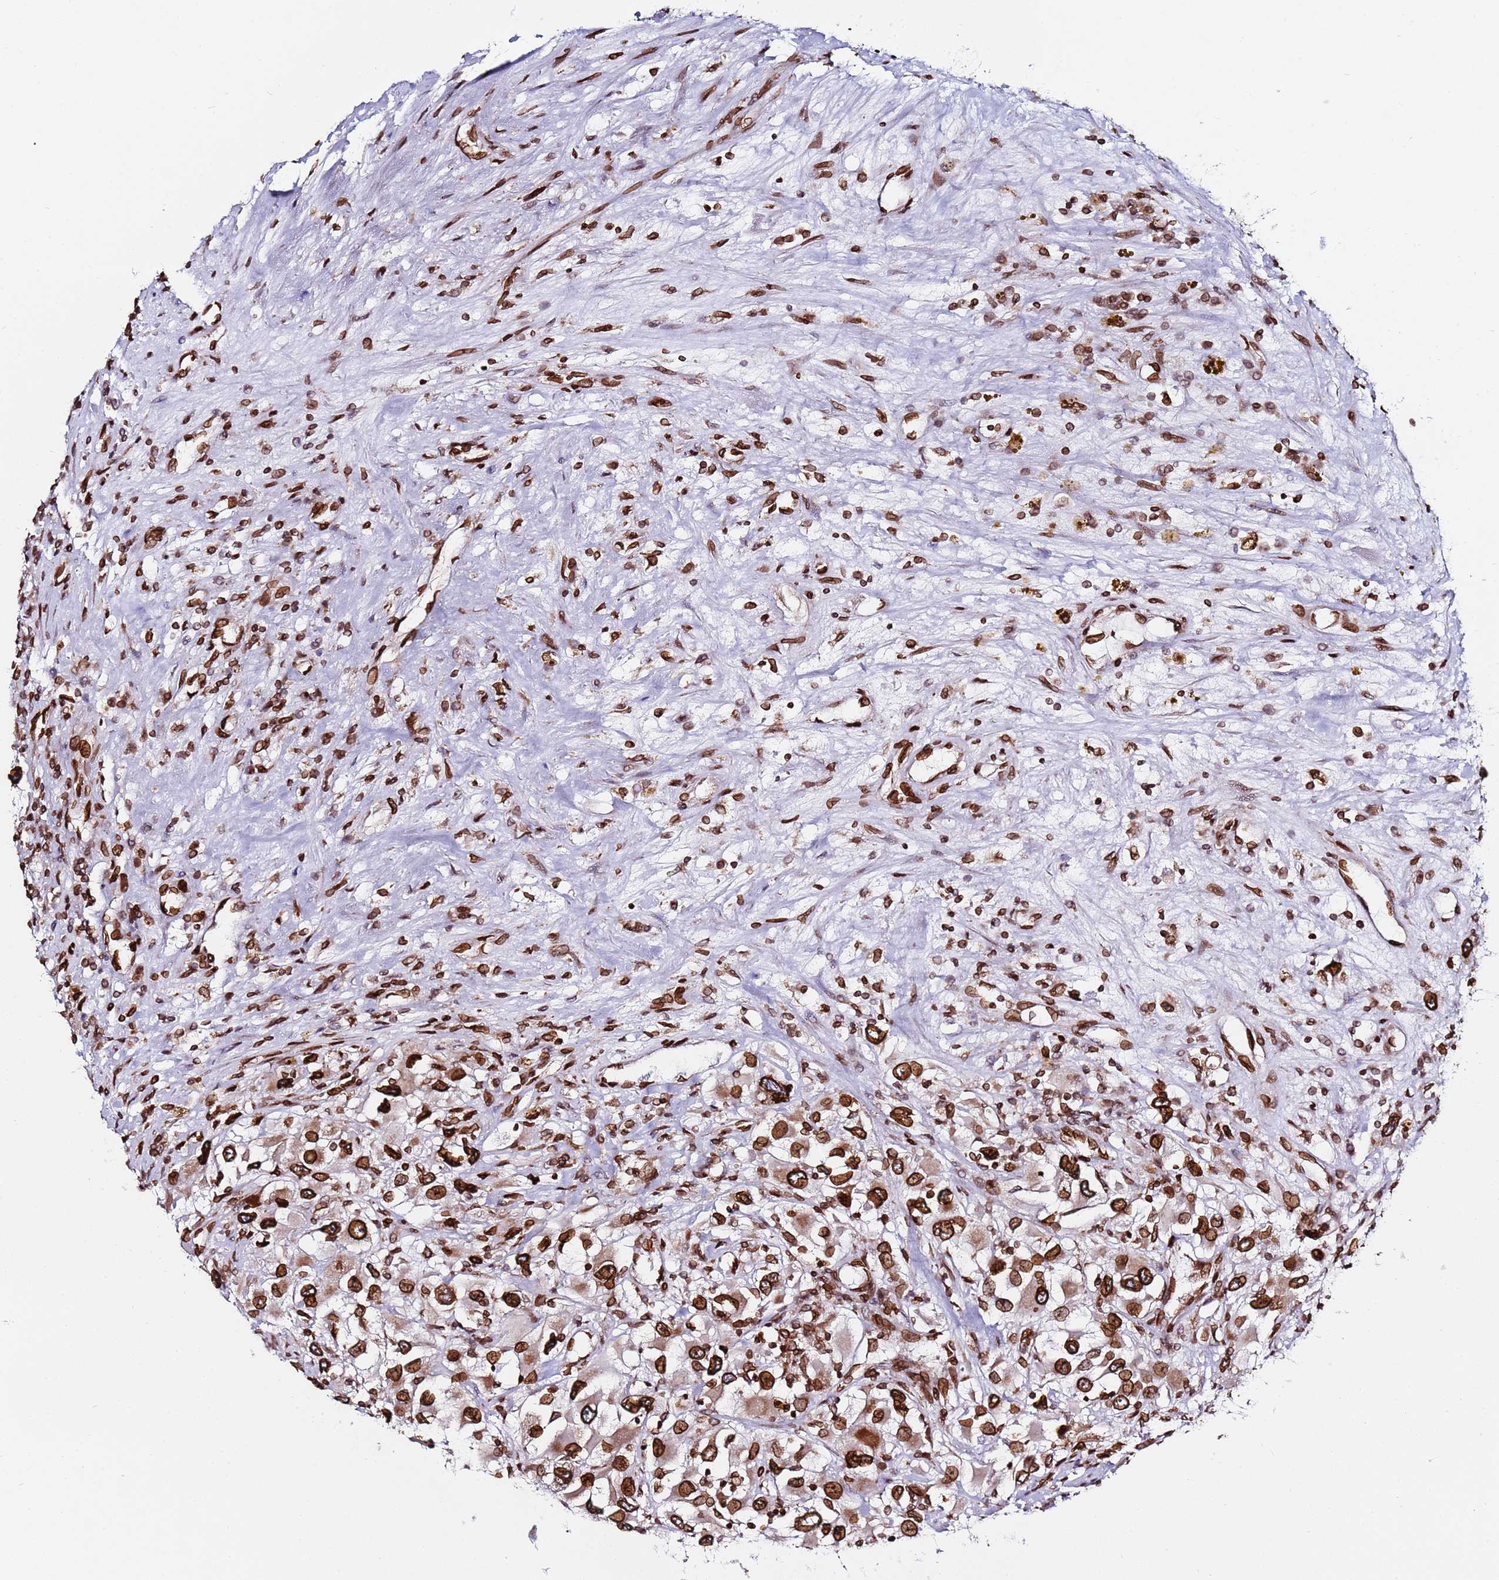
{"staining": {"intensity": "strong", "quantity": ">75%", "location": "nuclear"}, "tissue": "renal cancer", "cell_type": "Tumor cells", "image_type": "cancer", "snomed": [{"axis": "morphology", "description": "Adenocarcinoma, NOS"}, {"axis": "topography", "description": "Kidney"}], "caption": "Tumor cells reveal strong nuclear staining in approximately >75% of cells in renal cancer. (Brightfield microscopy of DAB IHC at high magnification).", "gene": "TOR1AIP1", "patient": {"sex": "female", "age": 52}}